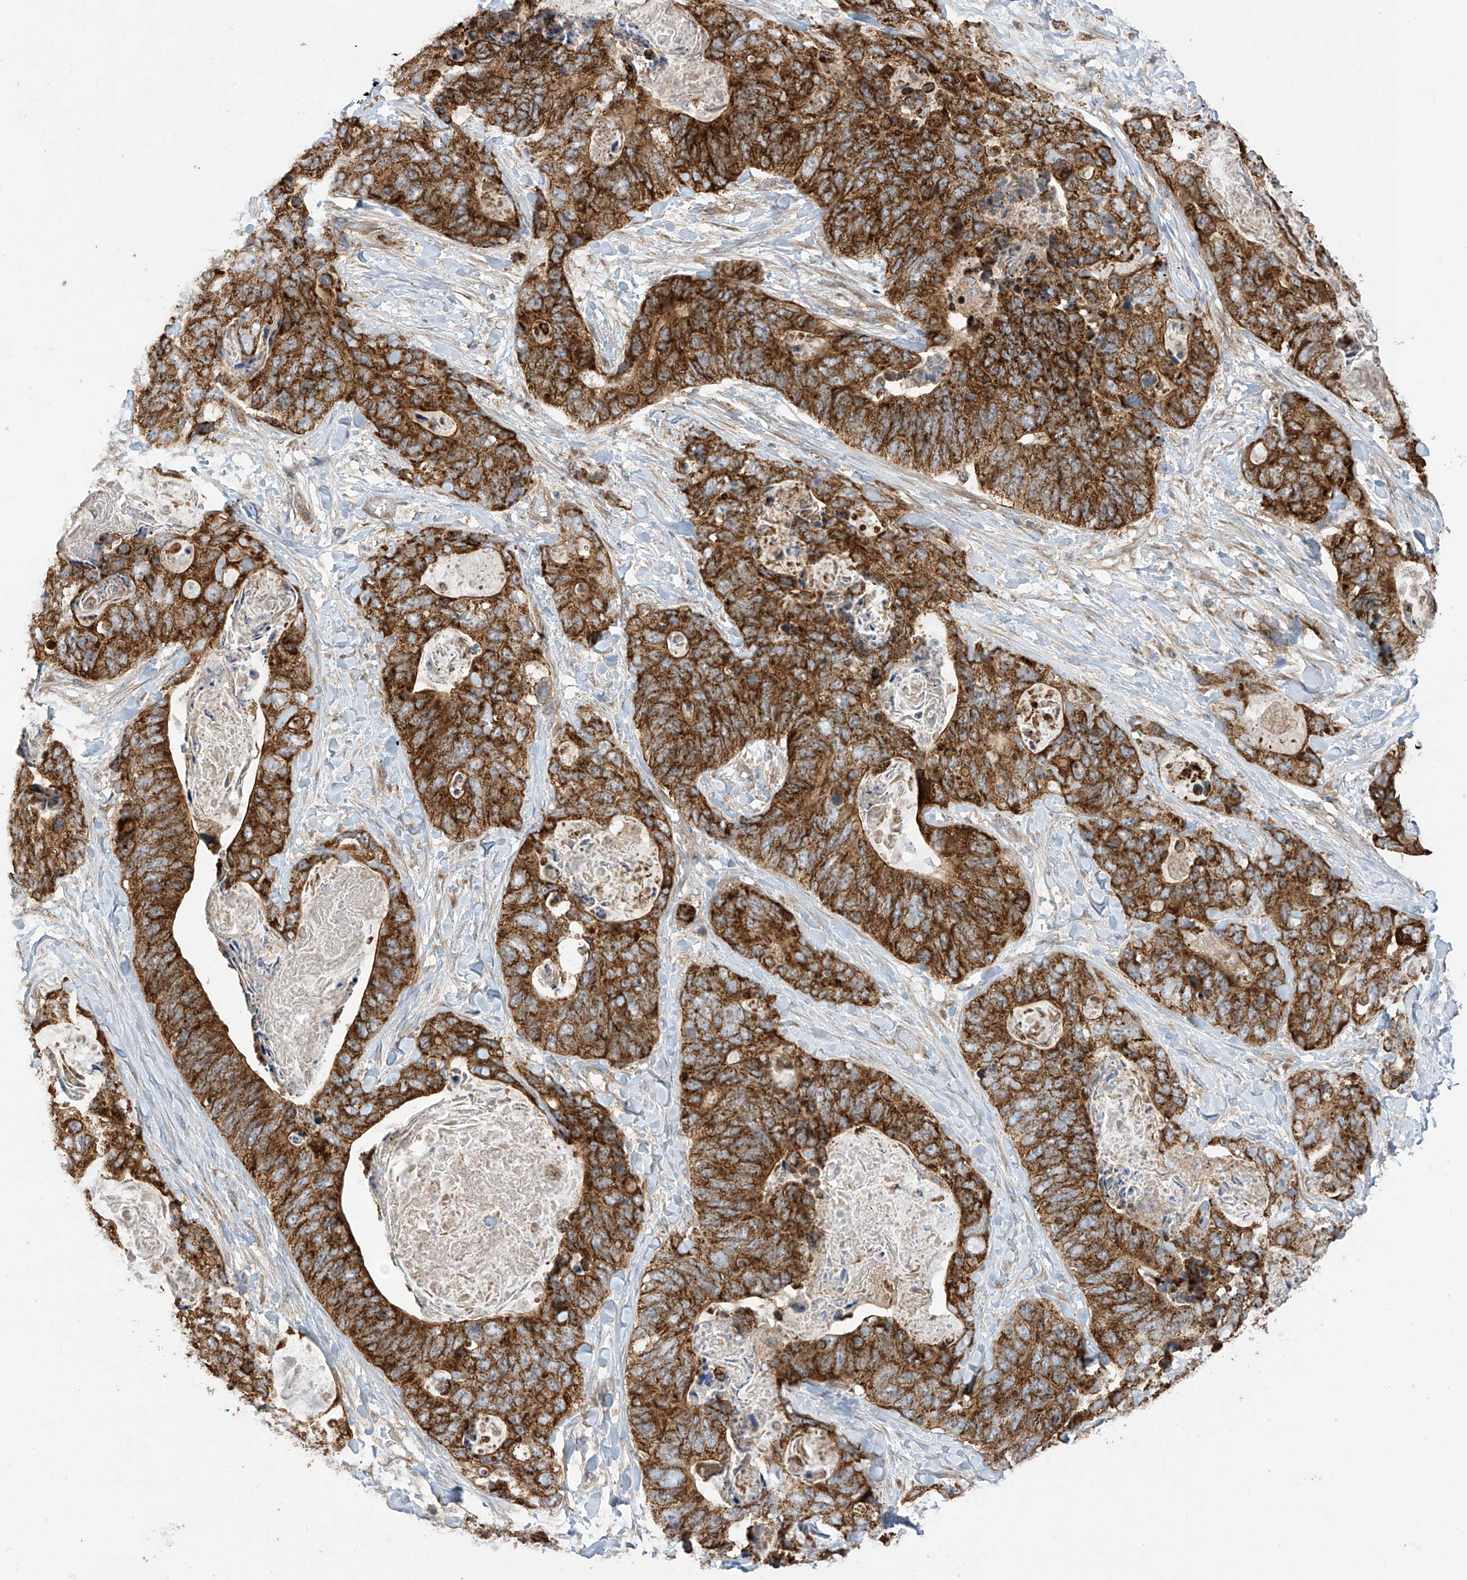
{"staining": {"intensity": "strong", "quantity": ">75%", "location": "cytoplasmic/membranous"}, "tissue": "stomach cancer", "cell_type": "Tumor cells", "image_type": "cancer", "snomed": [{"axis": "morphology", "description": "Adenocarcinoma, NOS"}, {"axis": "topography", "description": "Stomach"}], "caption": "Immunohistochemical staining of human stomach adenocarcinoma demonstrates high levels of strong cytoplasmic/membranous staining in about >75% of tumor cells.", "gene": "PNPT1", "patient": {"sex": "female", "age": 89}}